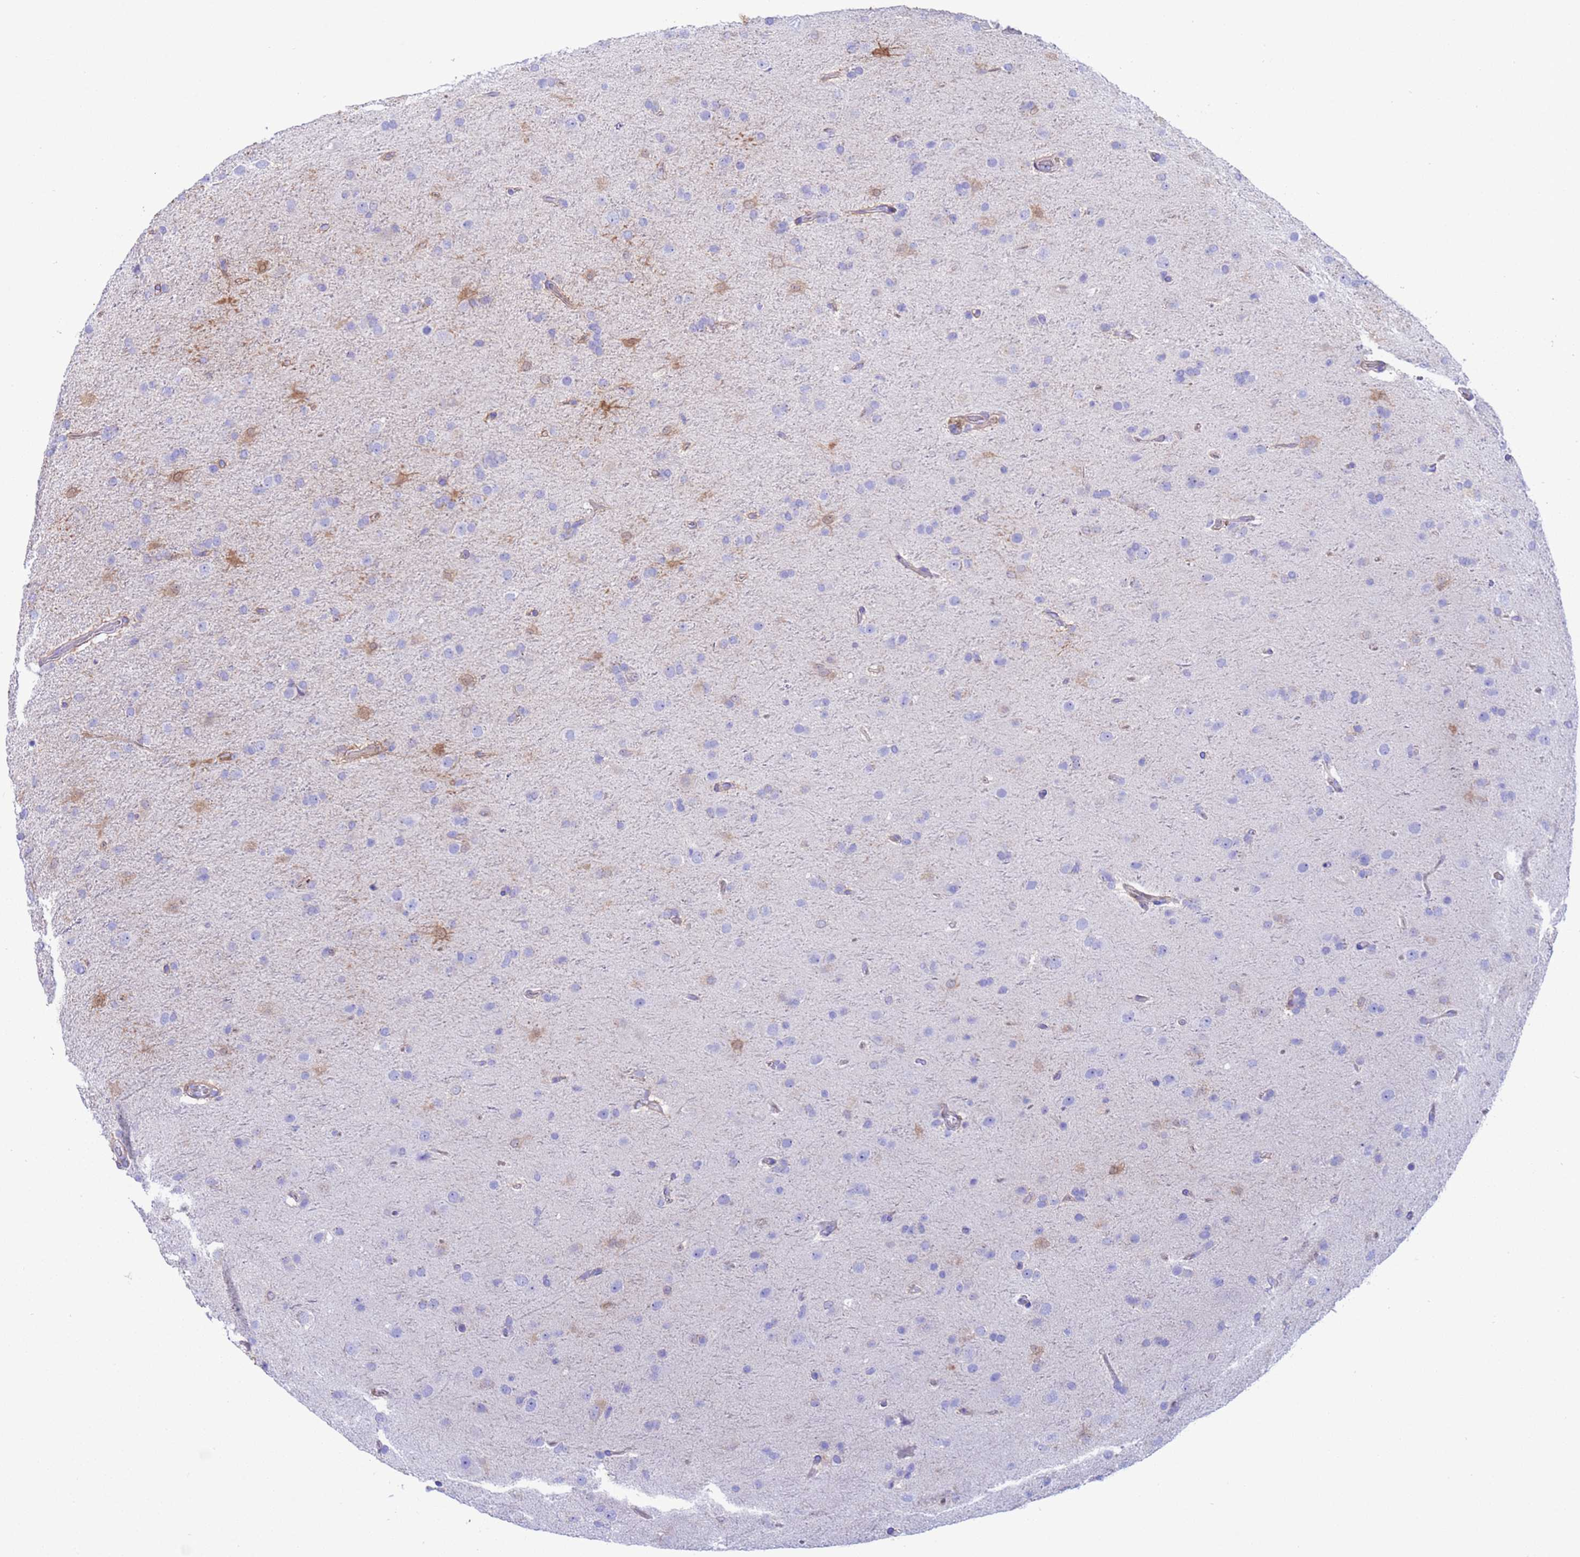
{"staining": {"intensity": "negative", "quantity": "none", "location": "none"}, "tissue": "glioma", "cell_type": "Tumor cells", "image_type": "cancer", "snomed": [{"axis": "morphology", "description": "Glioma, malignant, Low grade"}, {"axis": "topography", "description": "Brain"}], "caption": "Photomicrograph shows no protein expression in tumor cells of malignant low-grade glioma tissue.", "gene": "C6orf47", "patient": {"sex": "male", "age": 65}}